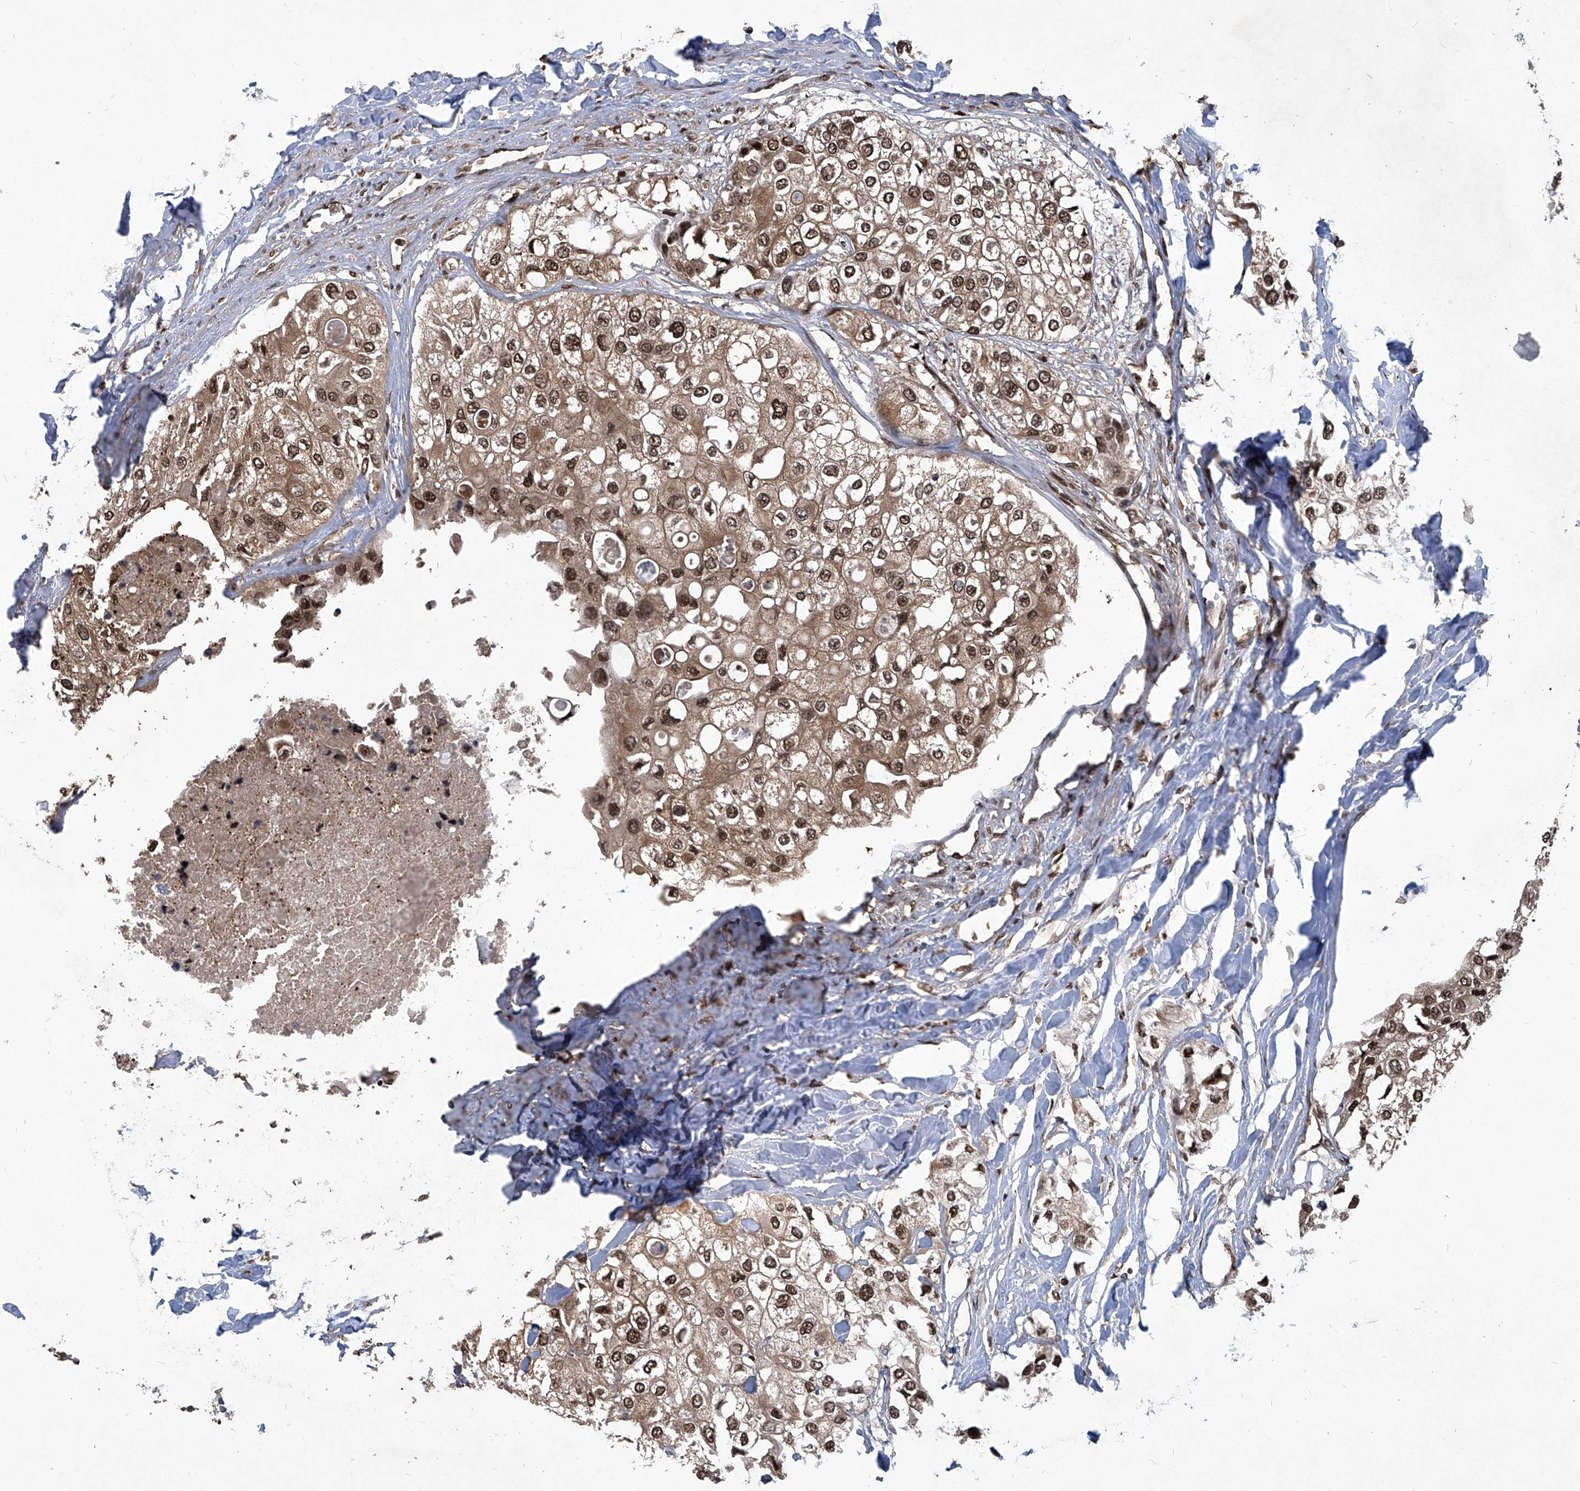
{"staining": {"intensity": "strong", "quantity": "25%-75%", "location": "cytoplasmic/membranous,nuclear"}, "tissue": "urothelial cancer", "cell_type": "Tumor cells", "image_type": "cancer", "snomed": [{"axis": "morphology", "description": "Urothelial carcinoma, High grade"}, {"axis": "topography", "description": "Urinary bladder"}], "caption": "An immunohistochemistry (IHC) image of neoplastic tissue is shown. Protein staining in brown highlights strong cytoplasmic/membranous and nuclear positivity in urothelial cancer within tumor cells.", "gene": "PSMB1", "patient": {"sex": "male", "age": 64}}